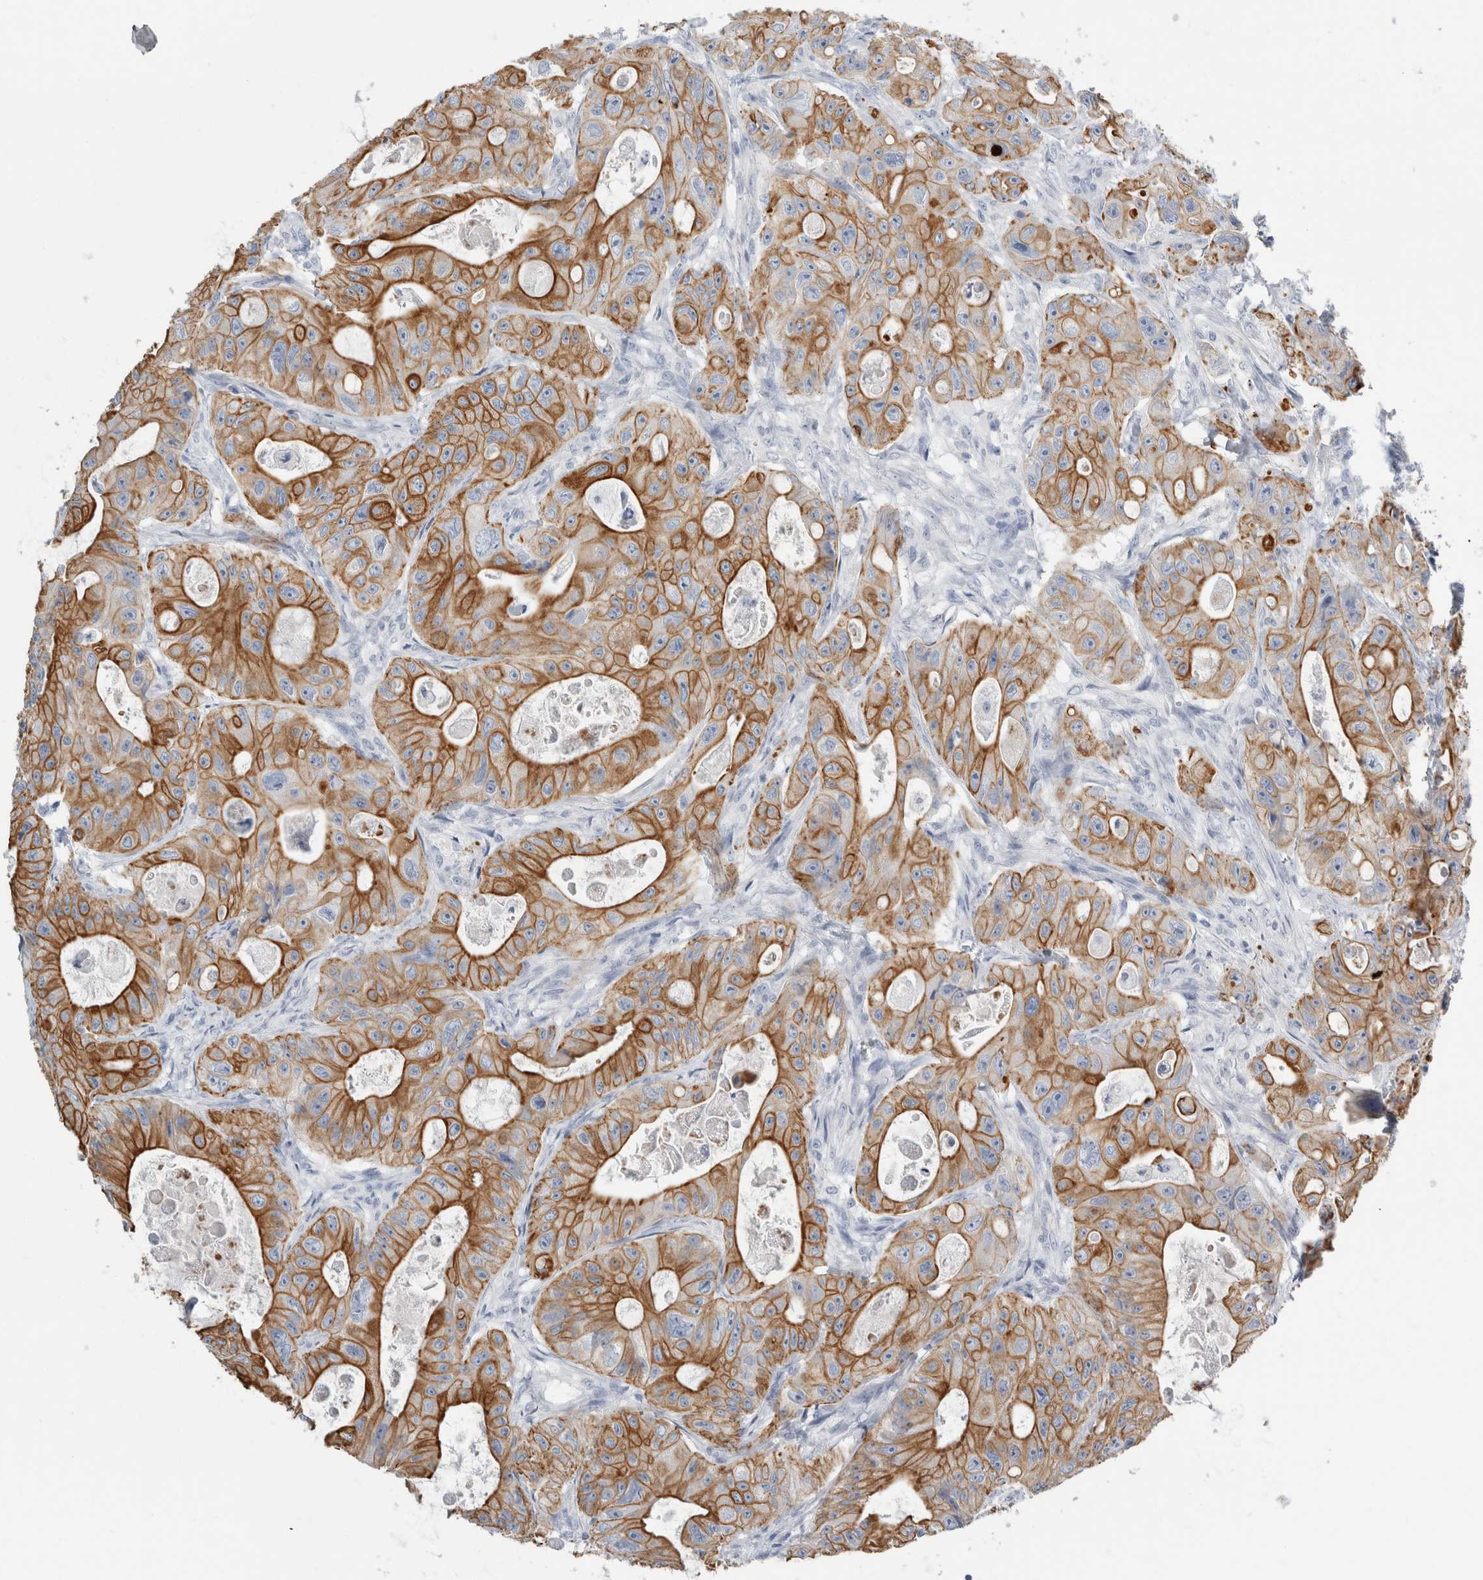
{"staining": {"intensity": "strong", "quantity": ">75%", "location": "cytoplasmic/membranous"}, "tissue": "colorectal cancer", "cell_type": "Tumor cells", "image_type": "cancer", "snomed": [{"axis": "morphology", "description": "Adenocarcinoma, NOS"}, {"axis": "topography", "description": "Colon"}], "caption": "Immunohistochemical staining of human adenocarcinoma (colorectal) reveals high levels of strong cytoplasmic/membranous positivity in about >75% of tumor cells.", "gene": "RPH3AL", "patient": {"sex": "female", "age": 46}}